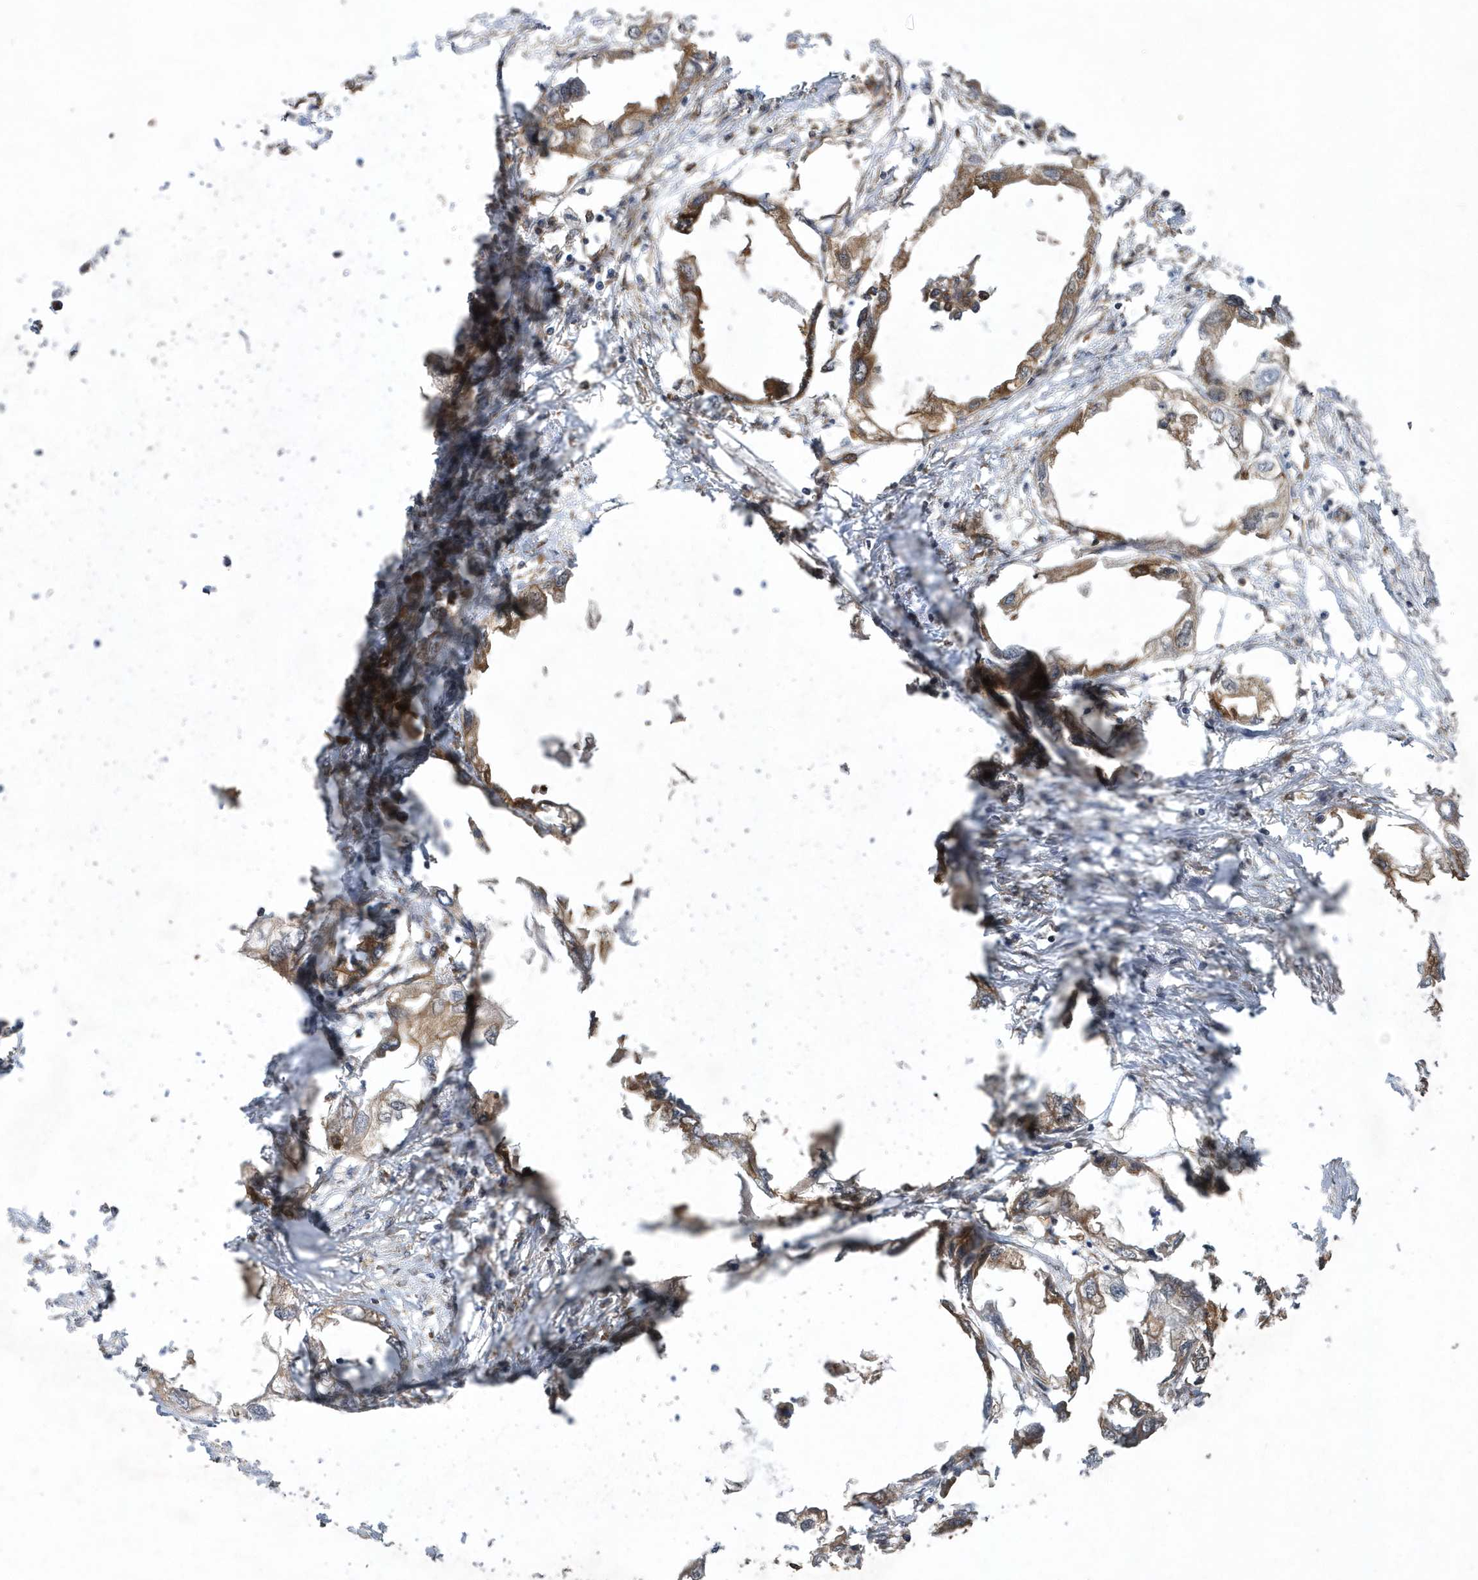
{"staining": {"intensity": "moderate", "quantity": ">75%", "location": "cytoplasmic/membranous"}, "tissue": "endometrial cancer", "cell_type": "Tumor cells", "image_type": "cancer", "snomed": [{"axis": "morphology", "description": "Adenocarcinoma, NOS"}, {"axis": "morphology", "description": "Adenocarcinoma, metastatic, NOS"}, {"axis": "topography", "description": "Adipose tissue"}, {"axis": "topography", "description": "Endometrium"}], "caption": "Endometrial cancer stained with DAB immunohistochemistry (IHC) shows medium levels of moderate cytoplasmic/membranous positivity in about >75% of tumor cells.", "gene": "PAICS", "patient": {"sex": "female", "age": 67}}